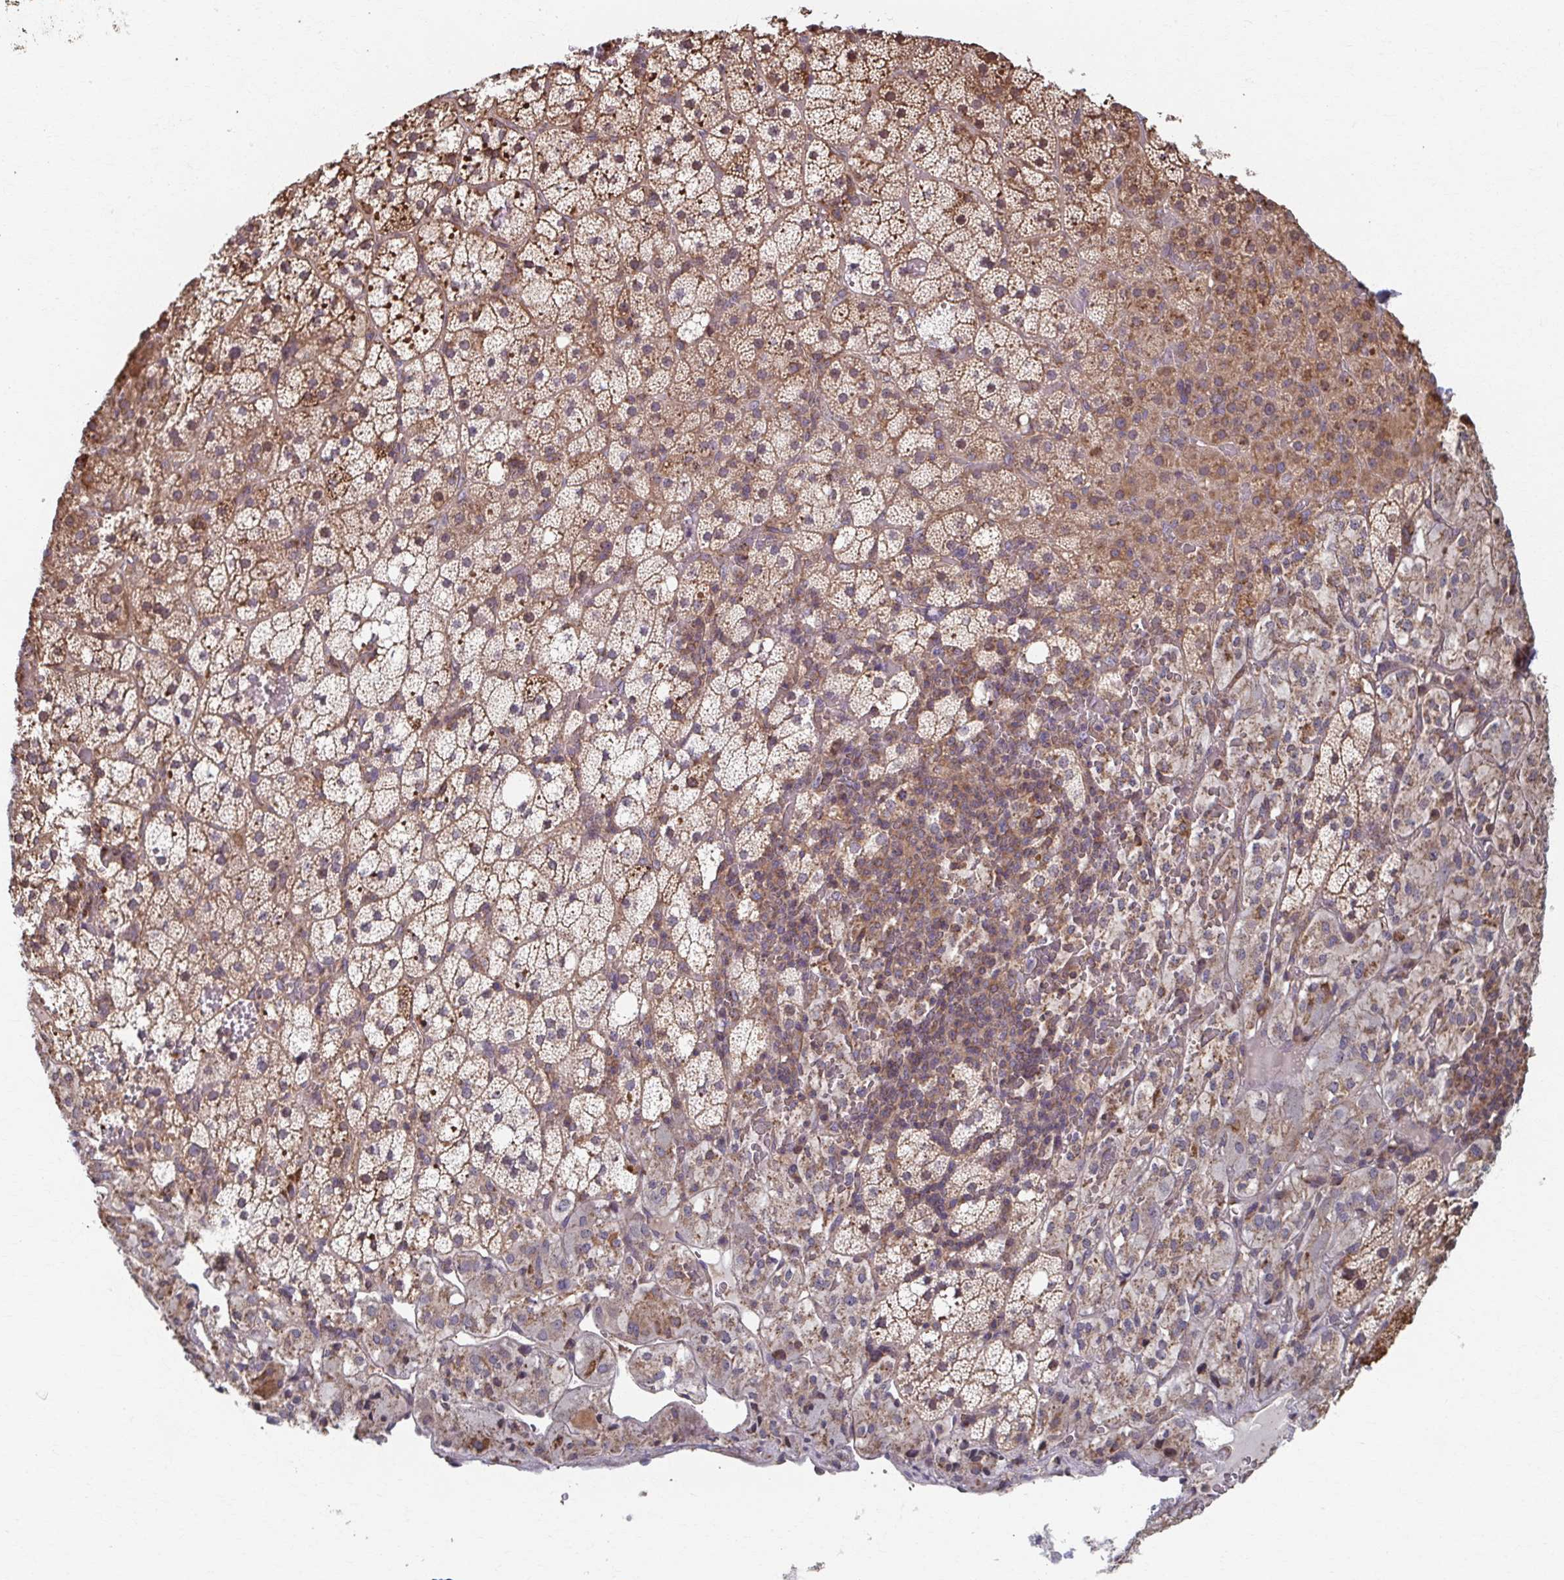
{"staining": {"intensity": "moderate", "quantity": ">75%", "location": "cytoplasmic/membranous"}, "tissue": "adrenal gland", "cell_type": "Glandular cells", "image_type": "normal", "snomed": [{"axis": "morphology", "description": "Normal tissue, NOS"}, {"axis": "topography", "description": "Adrenal gland"}], "caption": "This photomicrograph demonstrates normal adrenal gland stained with immunohistochemistry to label a protein in brown. The cytoplasmic/membranous of glandular cells show moderate positivity for the protein. Nuclei are counter-stained blue.", "gene": "KLHL34", "patient": {"sex": "male", "age": 53}}